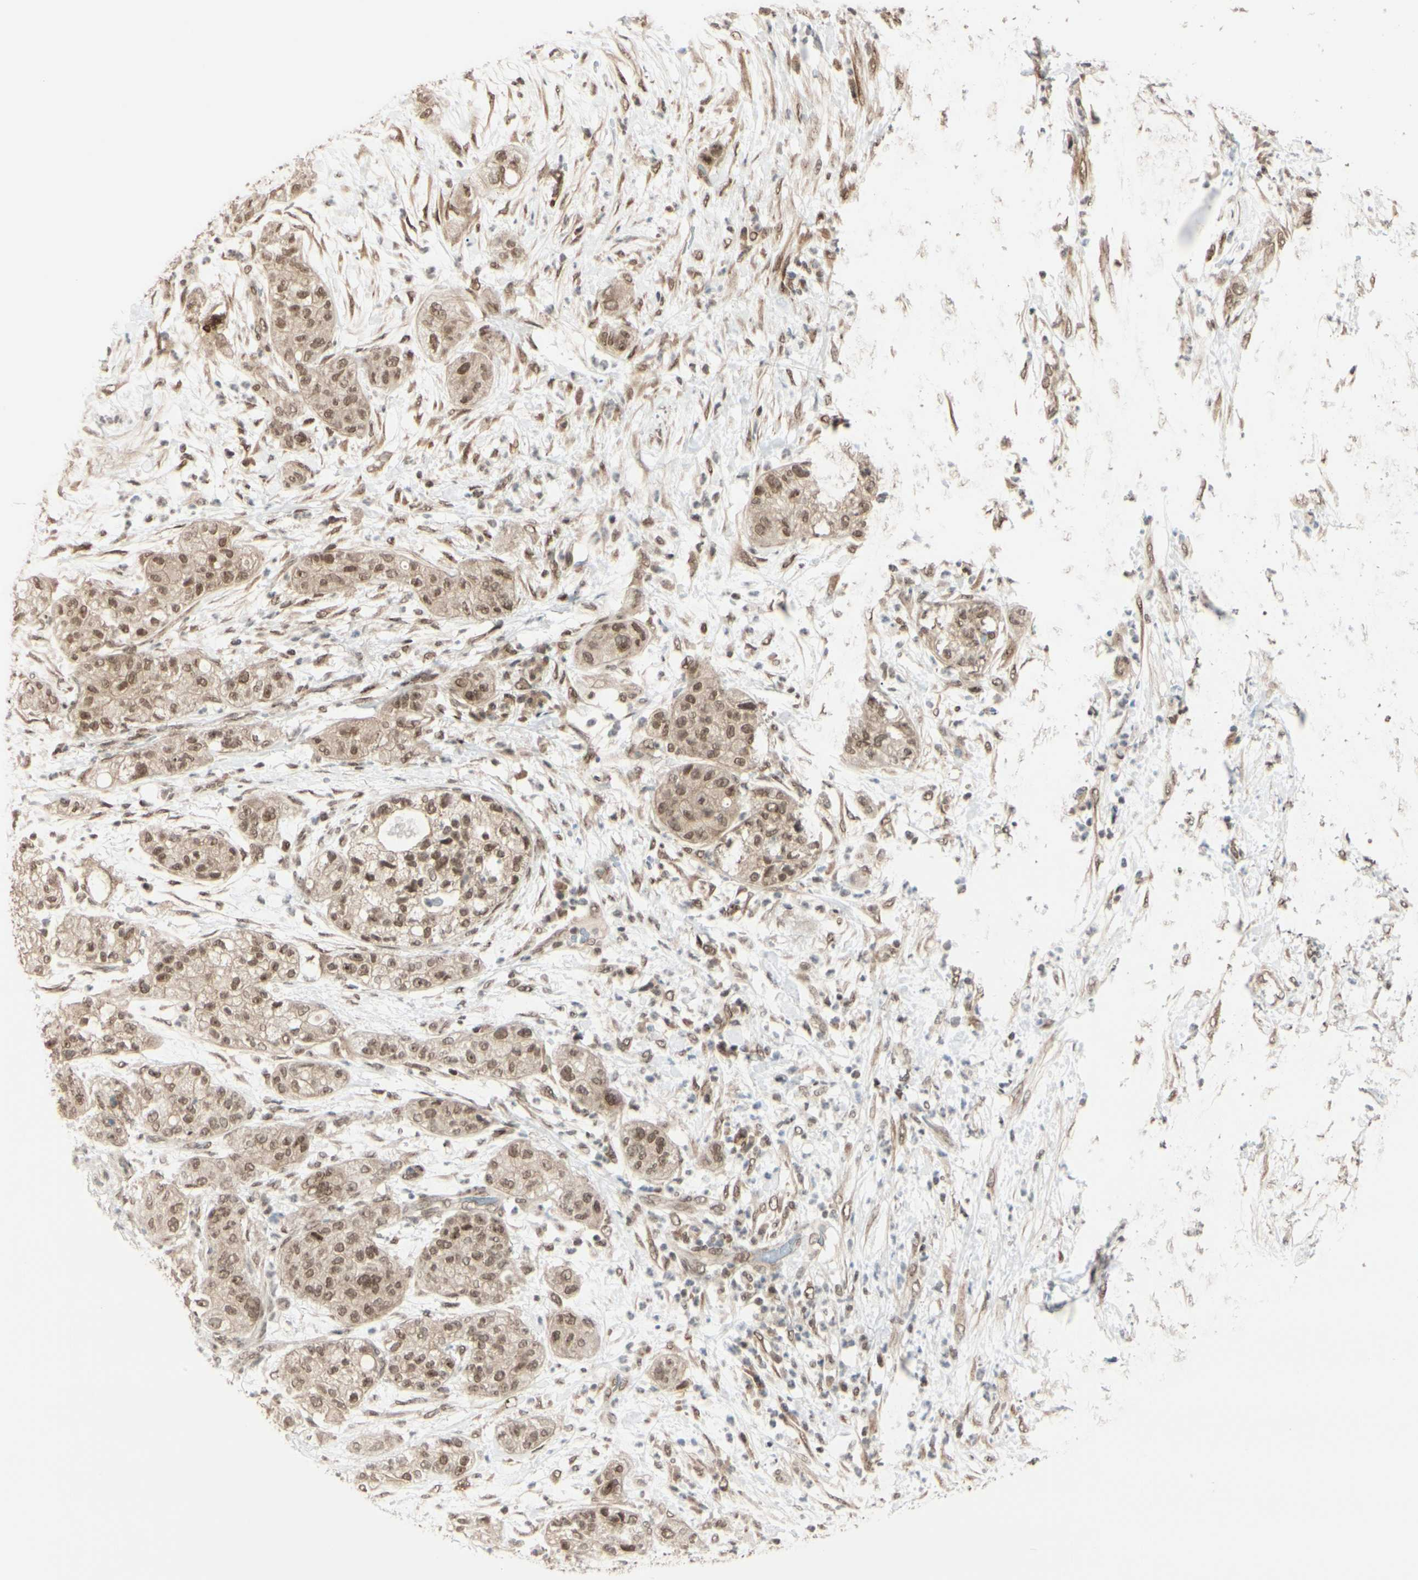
{"staining": {"intensity": "moderate", "quantity": ">75%", "location": "cytoplasmic/membranous,nuclear"}, "tissue": "pancreatic cancer", "cell_type": "Tumor cells", "image_type": "cancer", "snomed": [{"axis": "morphology", "description": "Adenocarcinoma, NOS"}, {"axis": "topography", "description": "Pancreas"}], "caption": "A micrograph showing moderate cytoplasmic/membranous and nuclear staining in about >75% of tumor cells in pancreatic cancer (adenocarcinoma), as visualized by brown immunohistochemical staining.", "gene": "BRMS1", "patient": {"sex": "female", "age": 78}}